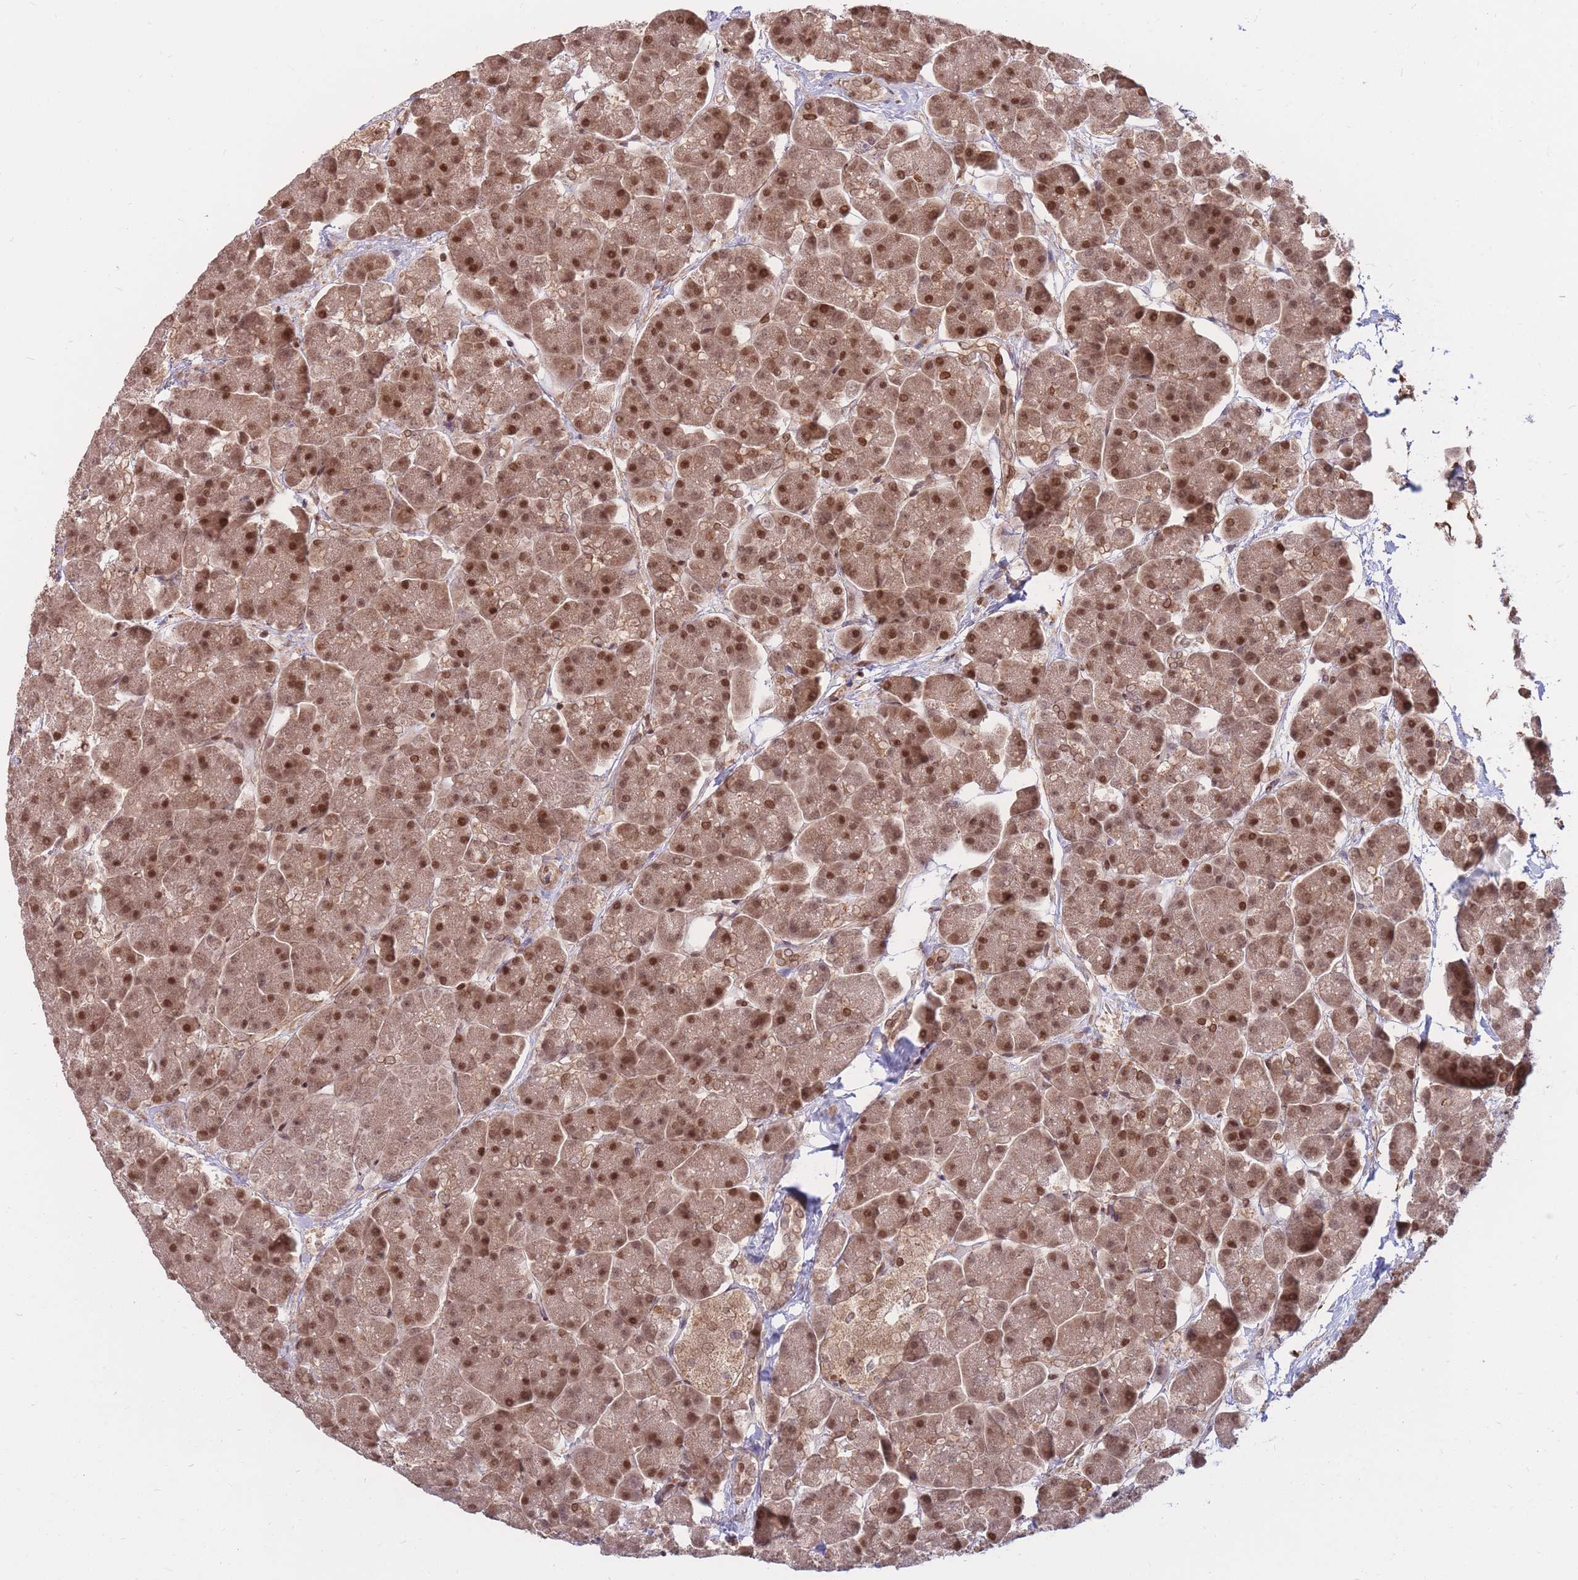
{"staining": {"intensity": "strong", "quantity": ">75%", "location": "cytoplasmic/membranous,nuclear"}, "tissue": "pancreas", "cell_type": "Exocrine glandular cells", "image_type": "normal", "snomed": [{"axis": "morphology", "description": "Normal tissue, NOS"}, {"axis": "topography", "description": "Pancreas"}, {"axis": "topography", "description": "Peripheral nerve tissue"}], "caption": "Protein staining of benign pancreas shows strong cytoplasmic/membranous,nuclear expression in approximately >75% of exocrine glandular cells.", "gene": "SRA1", "patient": {"sex": "male", "age": 54}}